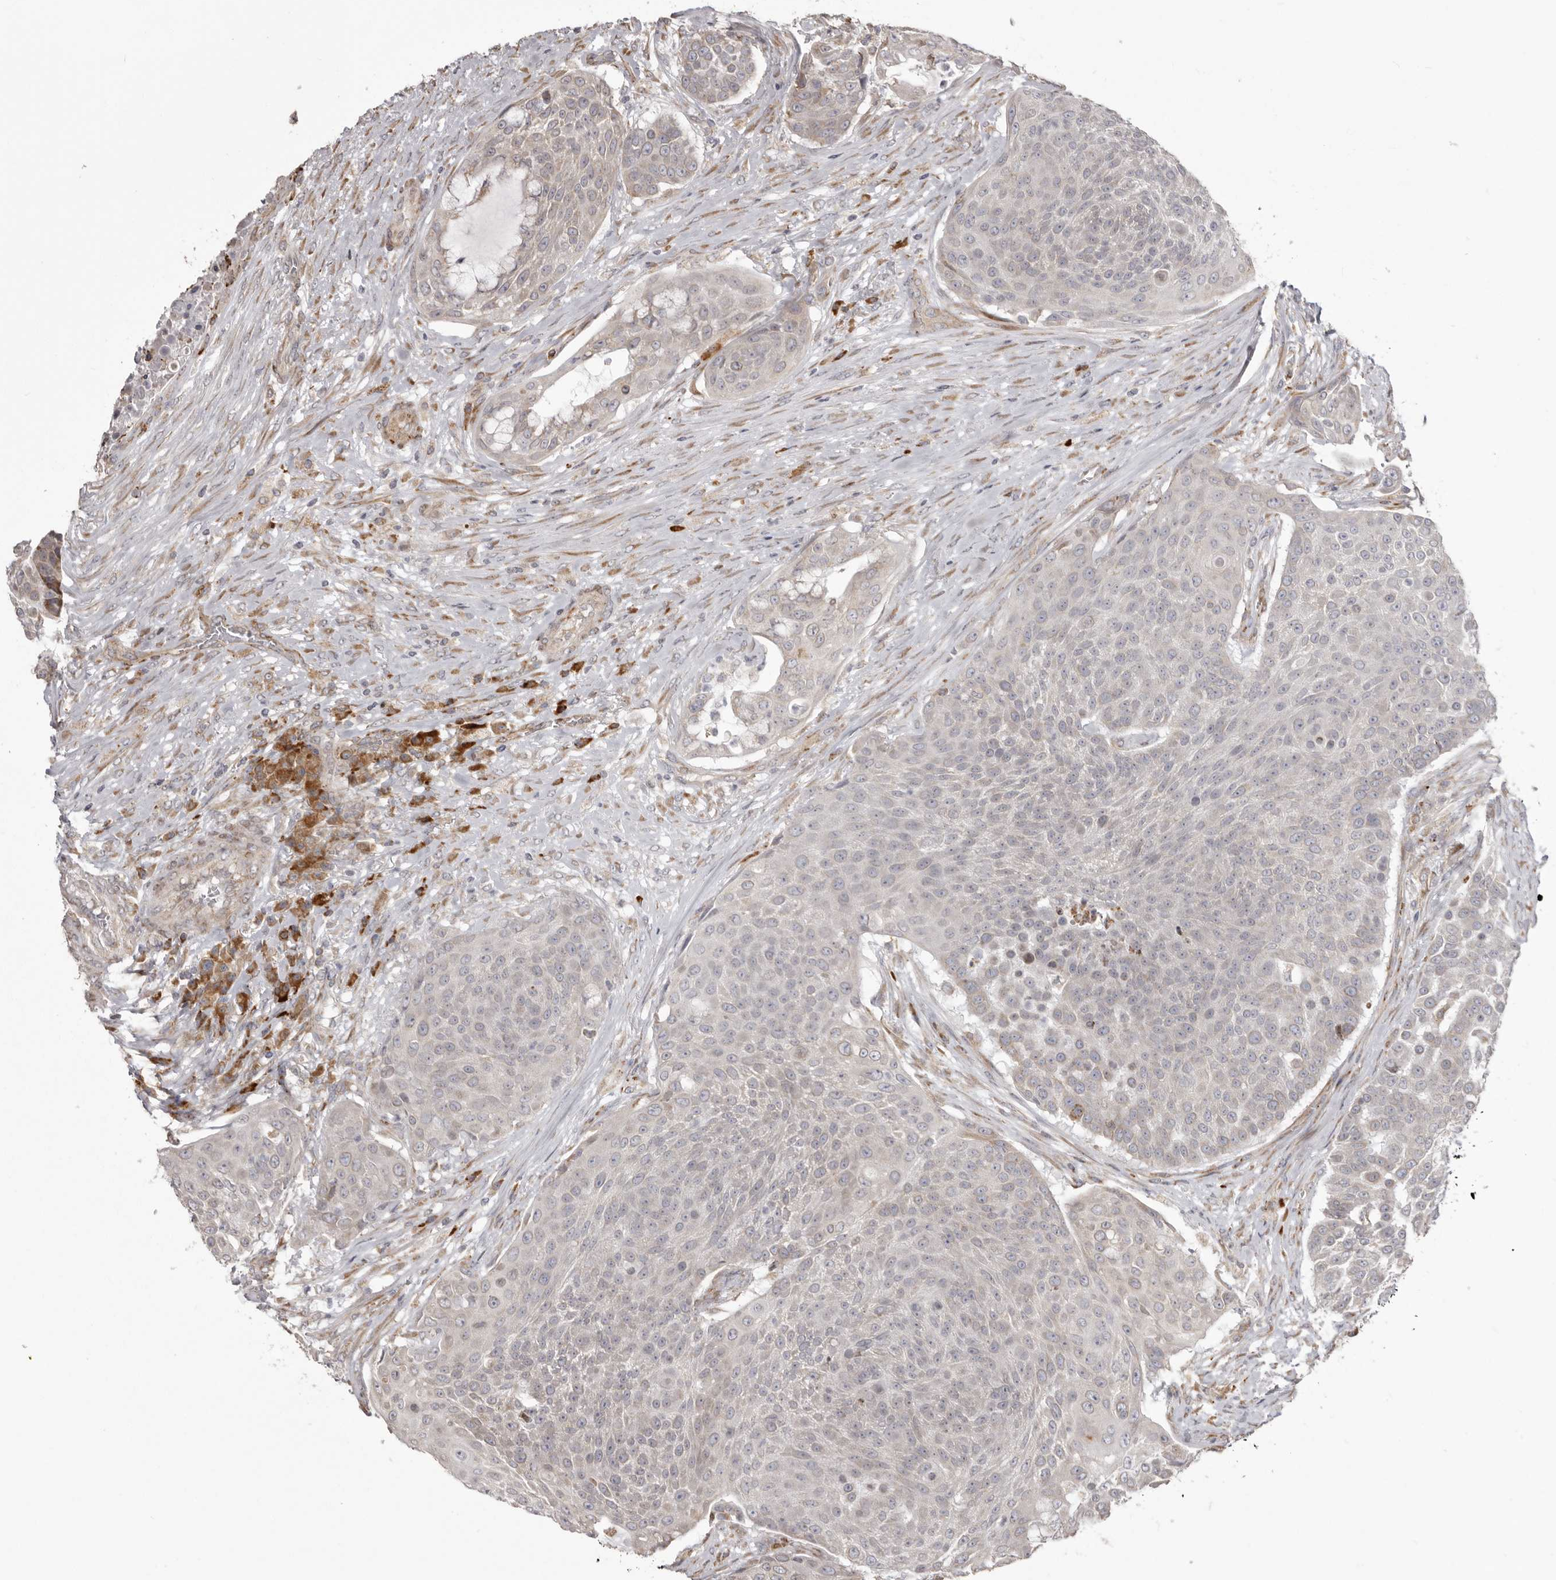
{"staining": {"intensity": "negative", "quantity": "none", "location": "none"}, "tissue": "urothelial cancer", "cell_type": "Tumor cells", "image_type": "cancer", "snomed": [{"axis": "morphology", "description": "Urothelial carcinoma, High grade"}, {"axis": "topography", "description": "Urinary bladder"}], "caption": "The photomicrograph reveals no significant staining in tumor cells of urothelial cancer.", "gene": "NUP43", "patient": {"sex": "female", "age": 63}}